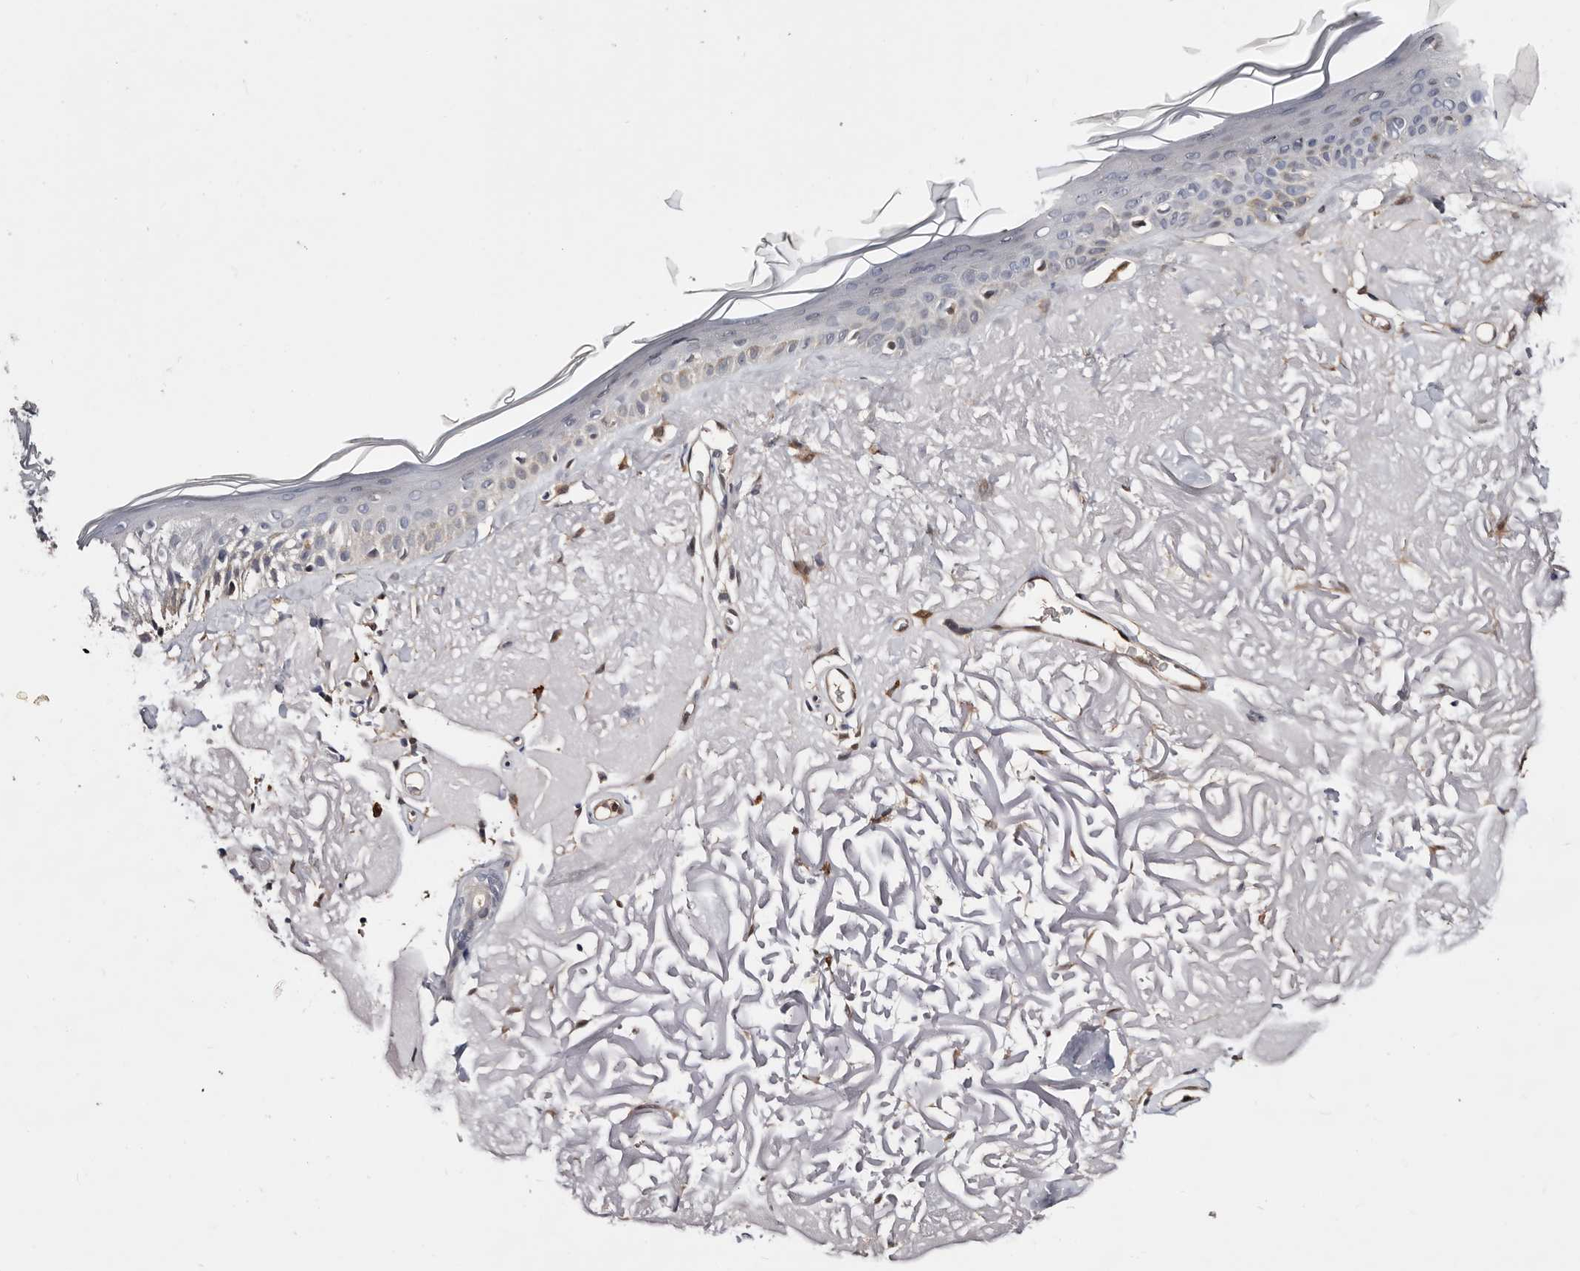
{"staining": {"intensity": "weak", "quantity": "25%-75%", "location": "cytoplasmic/membranous"}, "tissue": "skin", "cell_type": "Fibroblasts", "image_type": "normal", "snomed": [{"axis": "morphology", "description": "Normal tissue, NOS"}, {"axis": "topography", "description": "Skin"}, {"axis": "topography", "description": "Skeletal muscle"}], "caption": "Immunohistochemical staining of normal human skin exhibits 25%-75% levels of weak cytoplasmic/membranous protein expression in about 25%-75% of fibroblasts.", "gene": "TP53I3", "patient": {"sex": "male", "age": 83}}